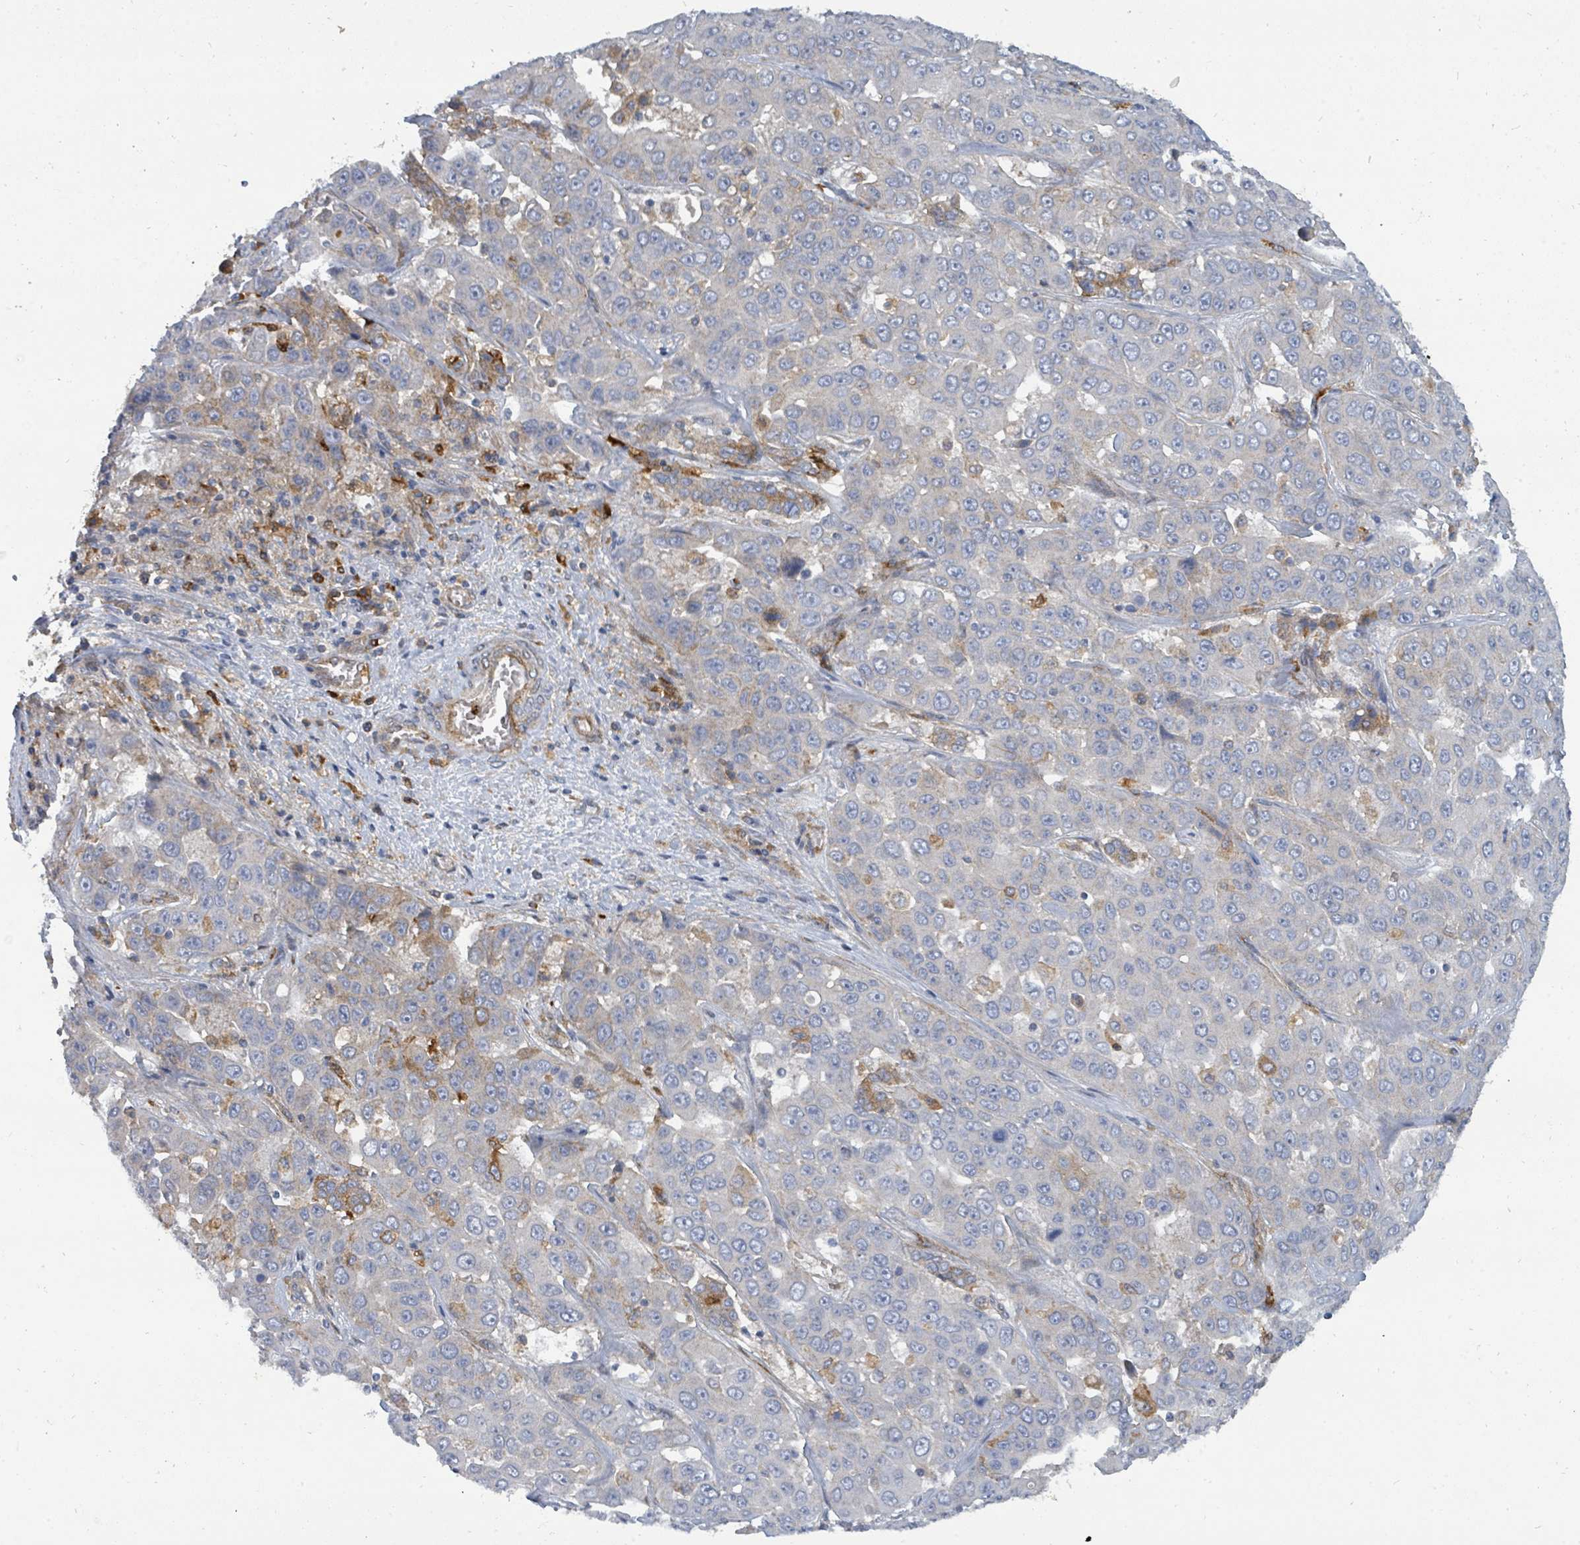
{"staining": {"intensity": "negative", "quantity": "none", "location": "none"}, "tissue": "liver cancer", "cell_type": "Tumor cells", "image_type": "cancer", "snomed": [{"axis": "morphology", "description": "Cholangiocarcinoma"}, {"axis": "topography", "description": "Liver"}], "caption": "This is a photomicrograph of immunohistochemistry staining of liver cancer (cholangiocarcinoma), which shows no positivity in tumor cells.", "gene": "IFIT1", "patient": {"sex": "female", "age": 52}}